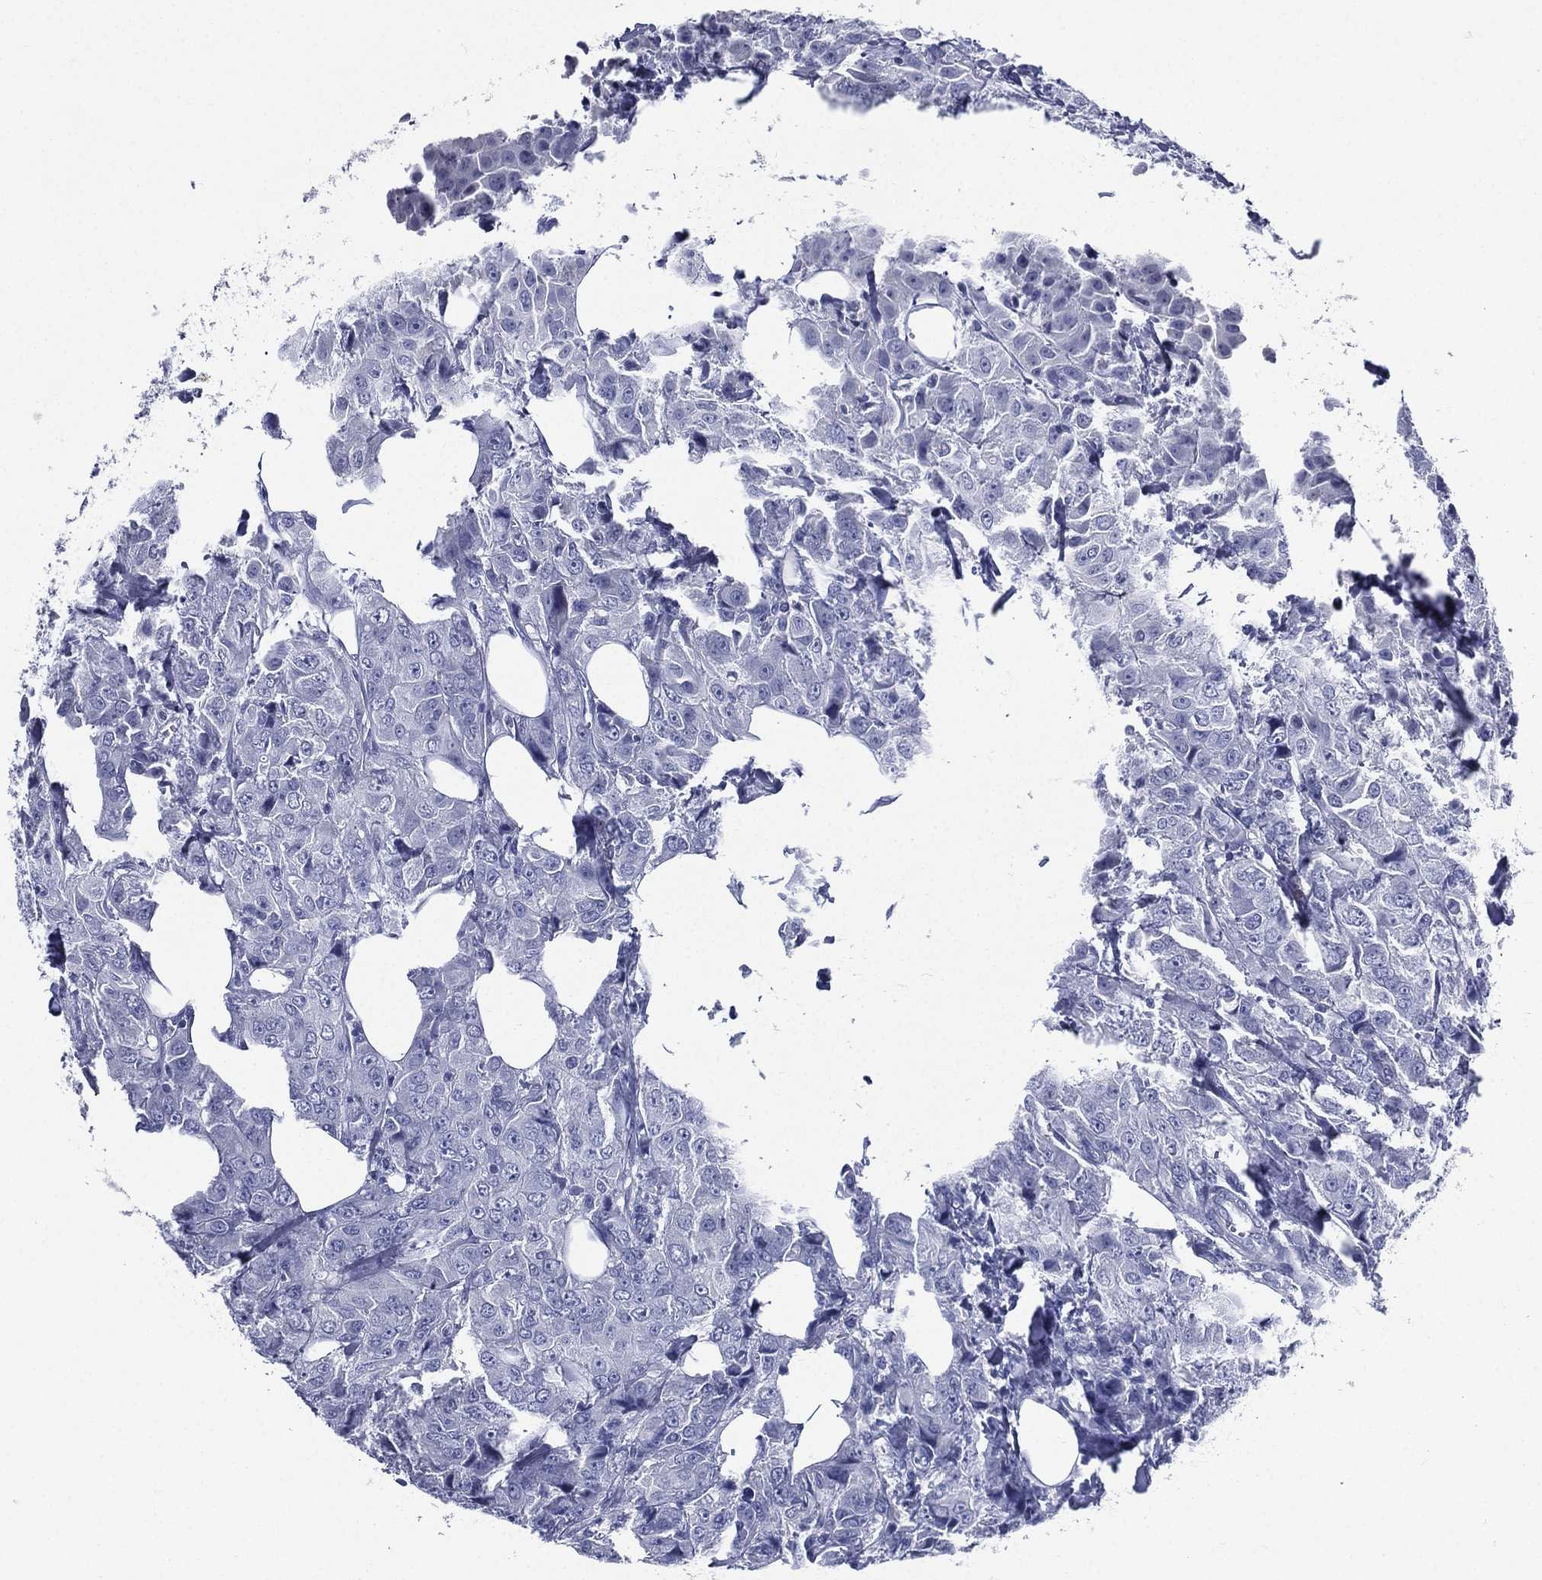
{"staining": {"intensity": "negative", "quantity": "none", "location": "none"}, "tissue": "breast cancer", "cell_type": "Tumor cells", "image_type": "cancer", "snomed": [{"axis": "morphology", "description": "Duct carcinoma"}, {"axis": "topography", "description": "Breast"}], "caption": "Tumor cells show no significant protein positivity in invasive ductal carcinoma (breast). (Immunohistochemistry, brightfield microscopy, high magnification).", "gene": "DPYS", "patient": {"sex": "female", "age": 43}}